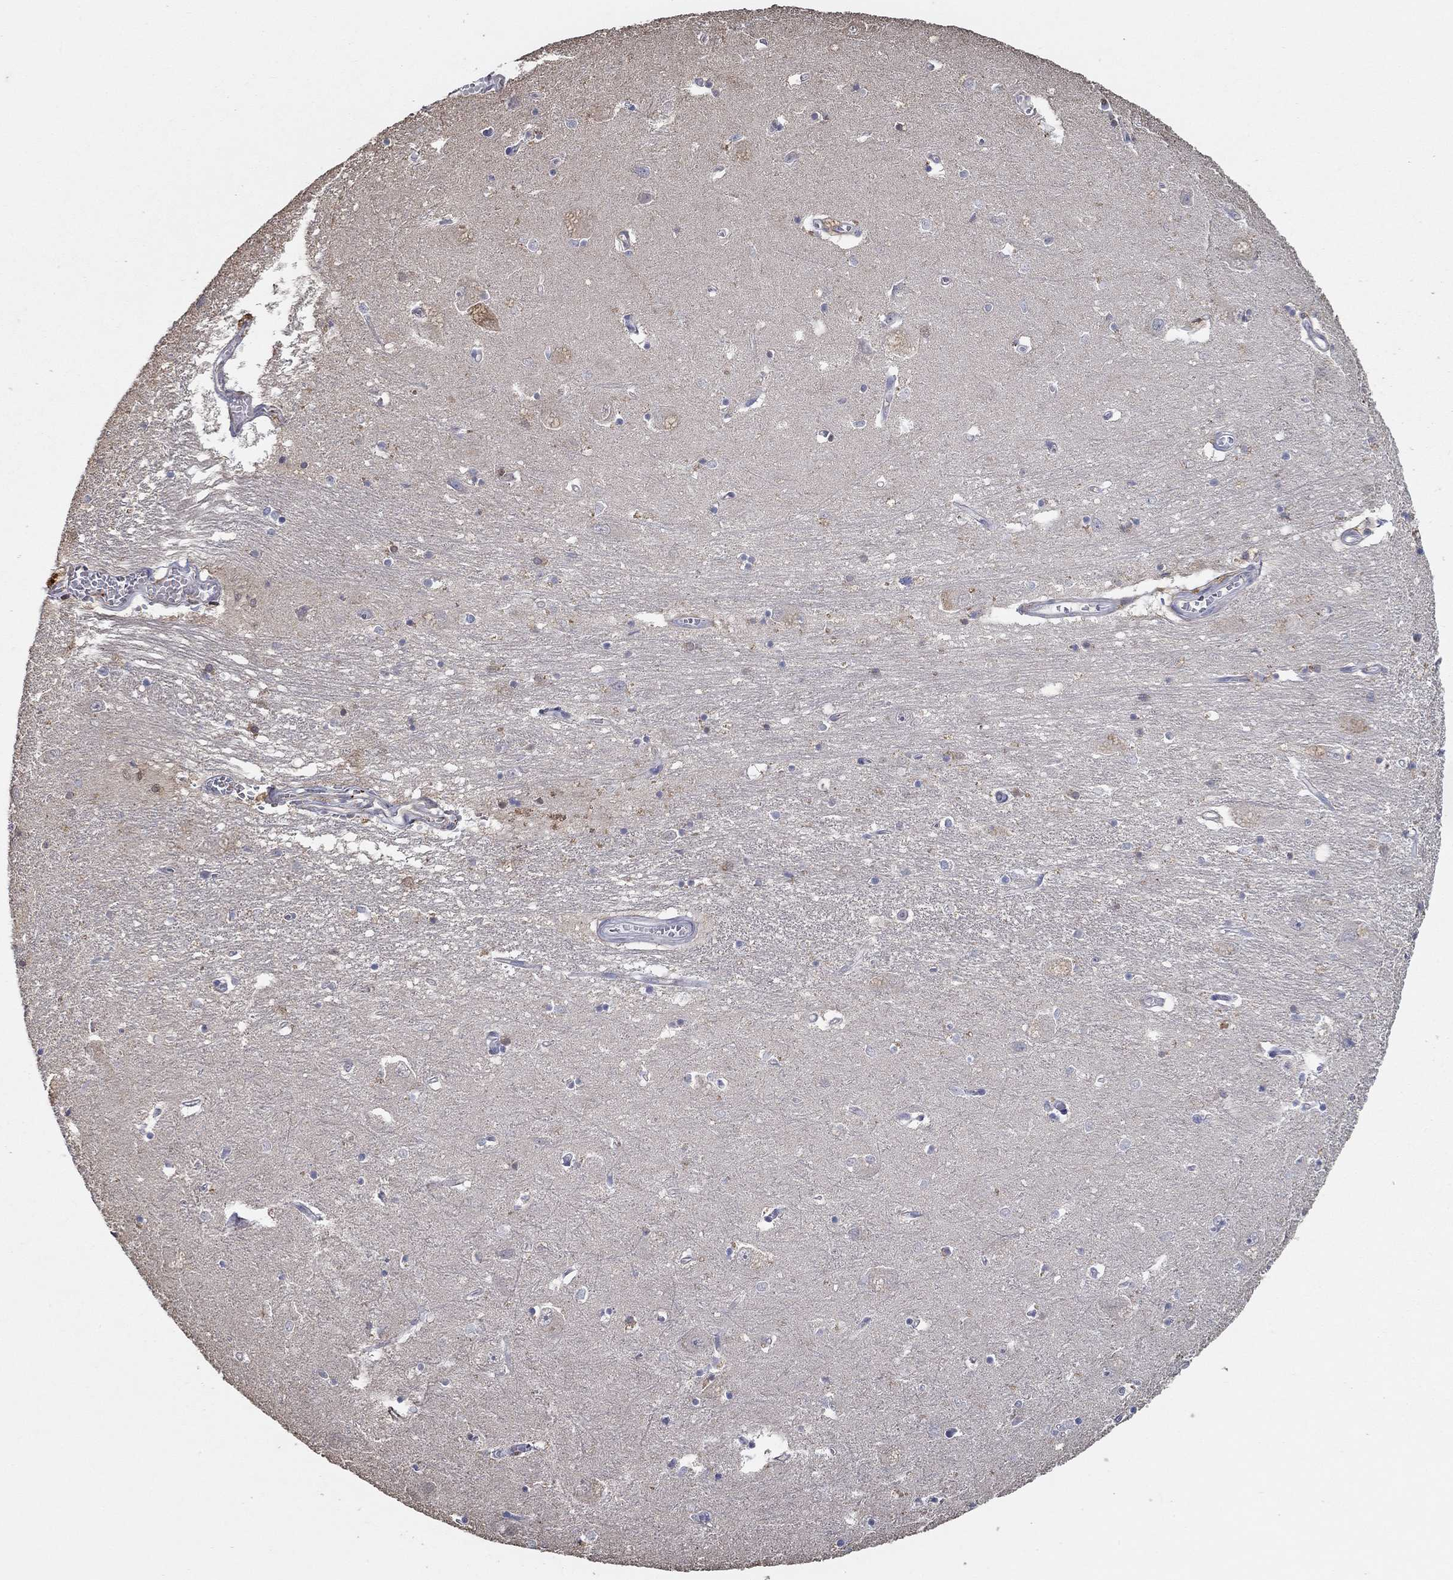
{"staining": {"intensity": "negative", "quantity": "none", "location": "none"}, "tissue": "caudate", "cell_type": "Glial cells", "image_type": "normal", "snomed": [{"axis": "morphology", "description": "Normal tissue, NOS"}, {"axis": "topography", "description": "Lateral ventricle wall"}], "caption": "A photomicrograph of caudate stained for a protein reveals no brown staining in glial cells.", "gene": "IL10", "patient": {"sex": "male", "age": 54}}